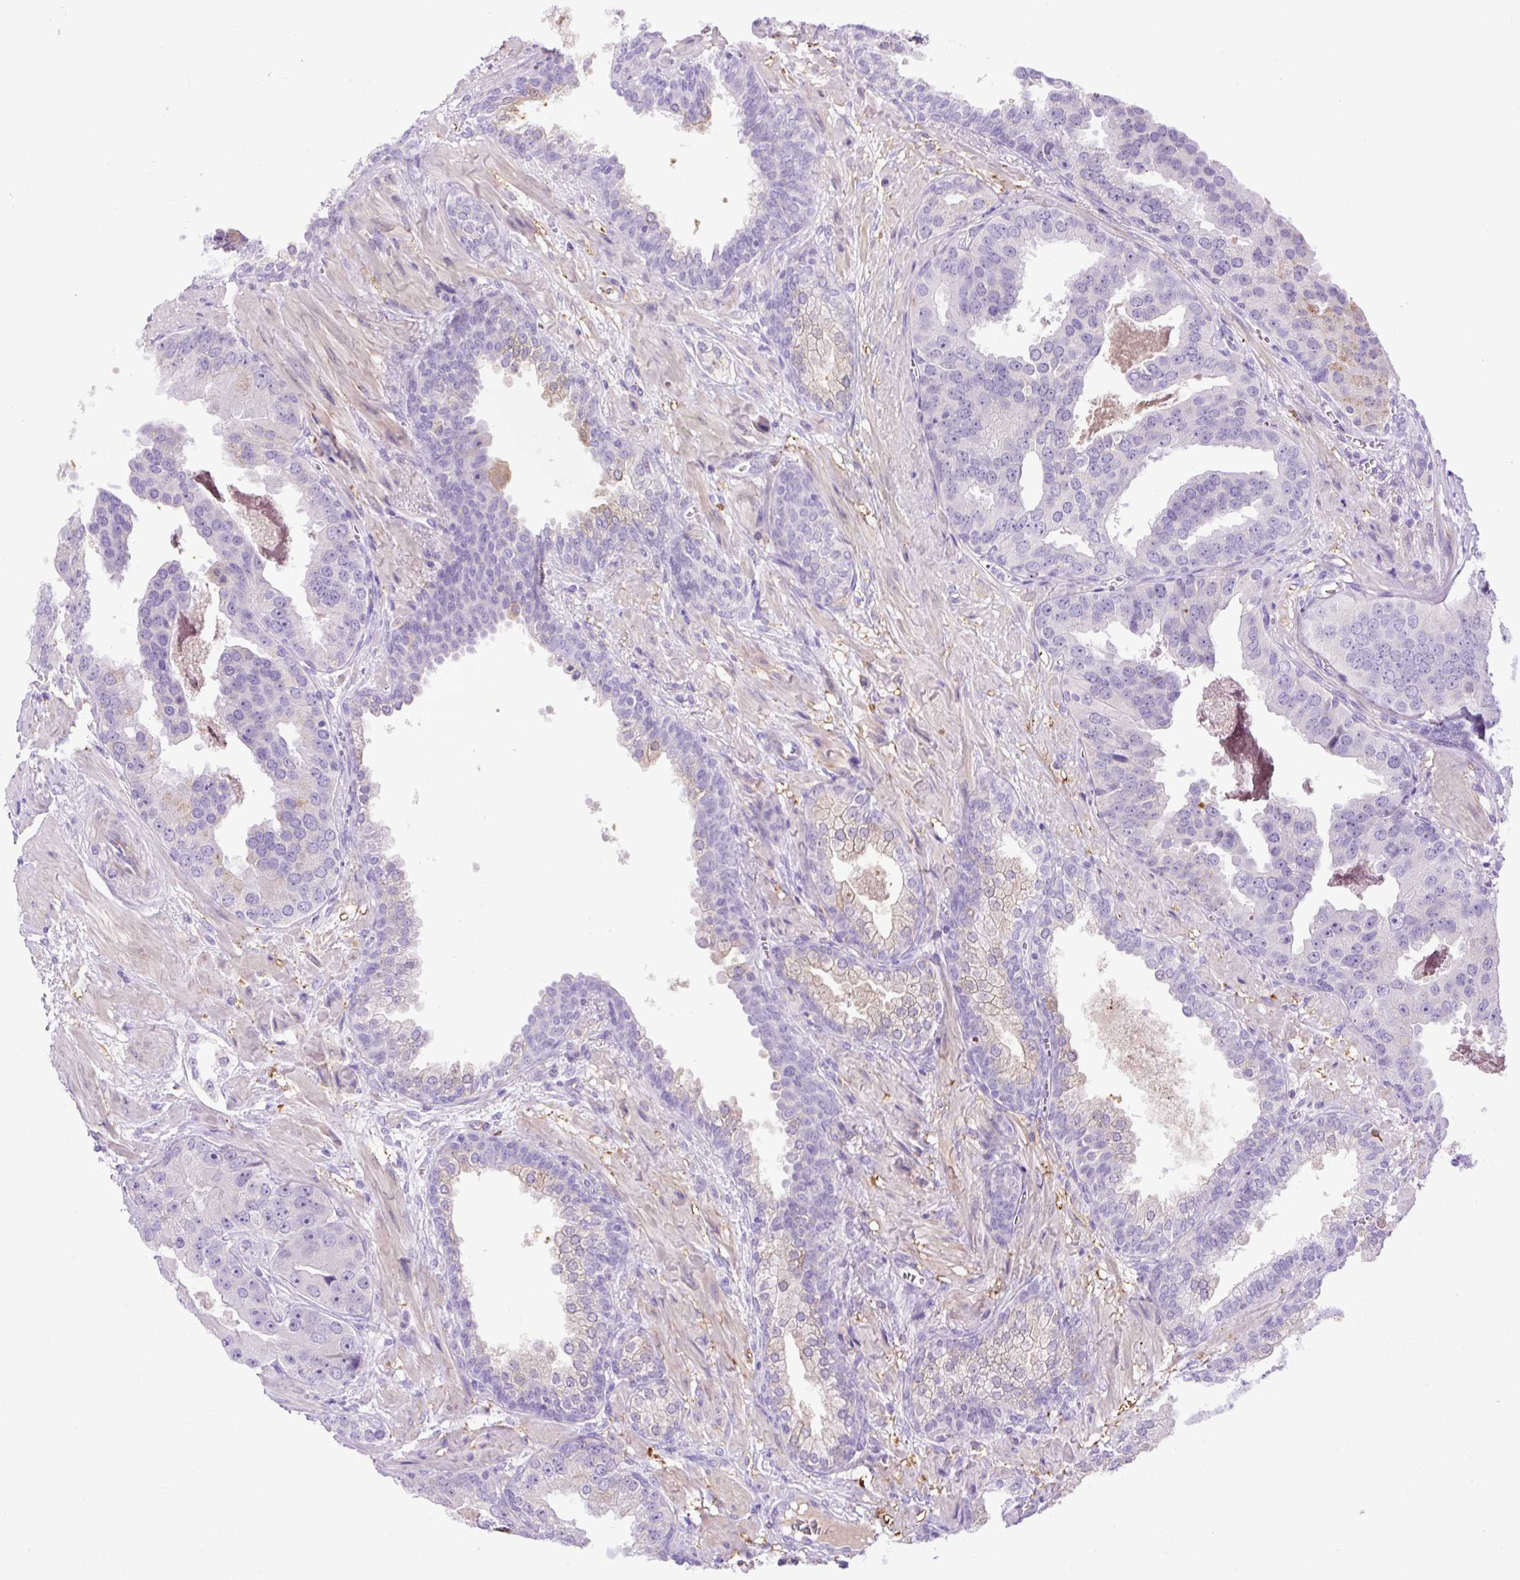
{"staining": {"intensity": "negative", "quantity": "none", "location": "none"}, "tissue": "prostate cancer", "cell_type": "Tumor cells", "image_type": "cancer", "snomed": [{"axis": "morphology", "description": "Adenocarcinoma, High grade"}, {"axis": "topography", "description": "Prostate"}], "caption": "A micrograph of human prostate cancer (high-grade adenocarcinoma) is negative for staining in tumor cells. The staining is performed using DAB (3,3'-diaminobenzidine) brown chromogen with nuclei counter-stained in using hematoxylin.", "gene": "SPTBN5", "patient": {"sex": "male", "age": 71}}